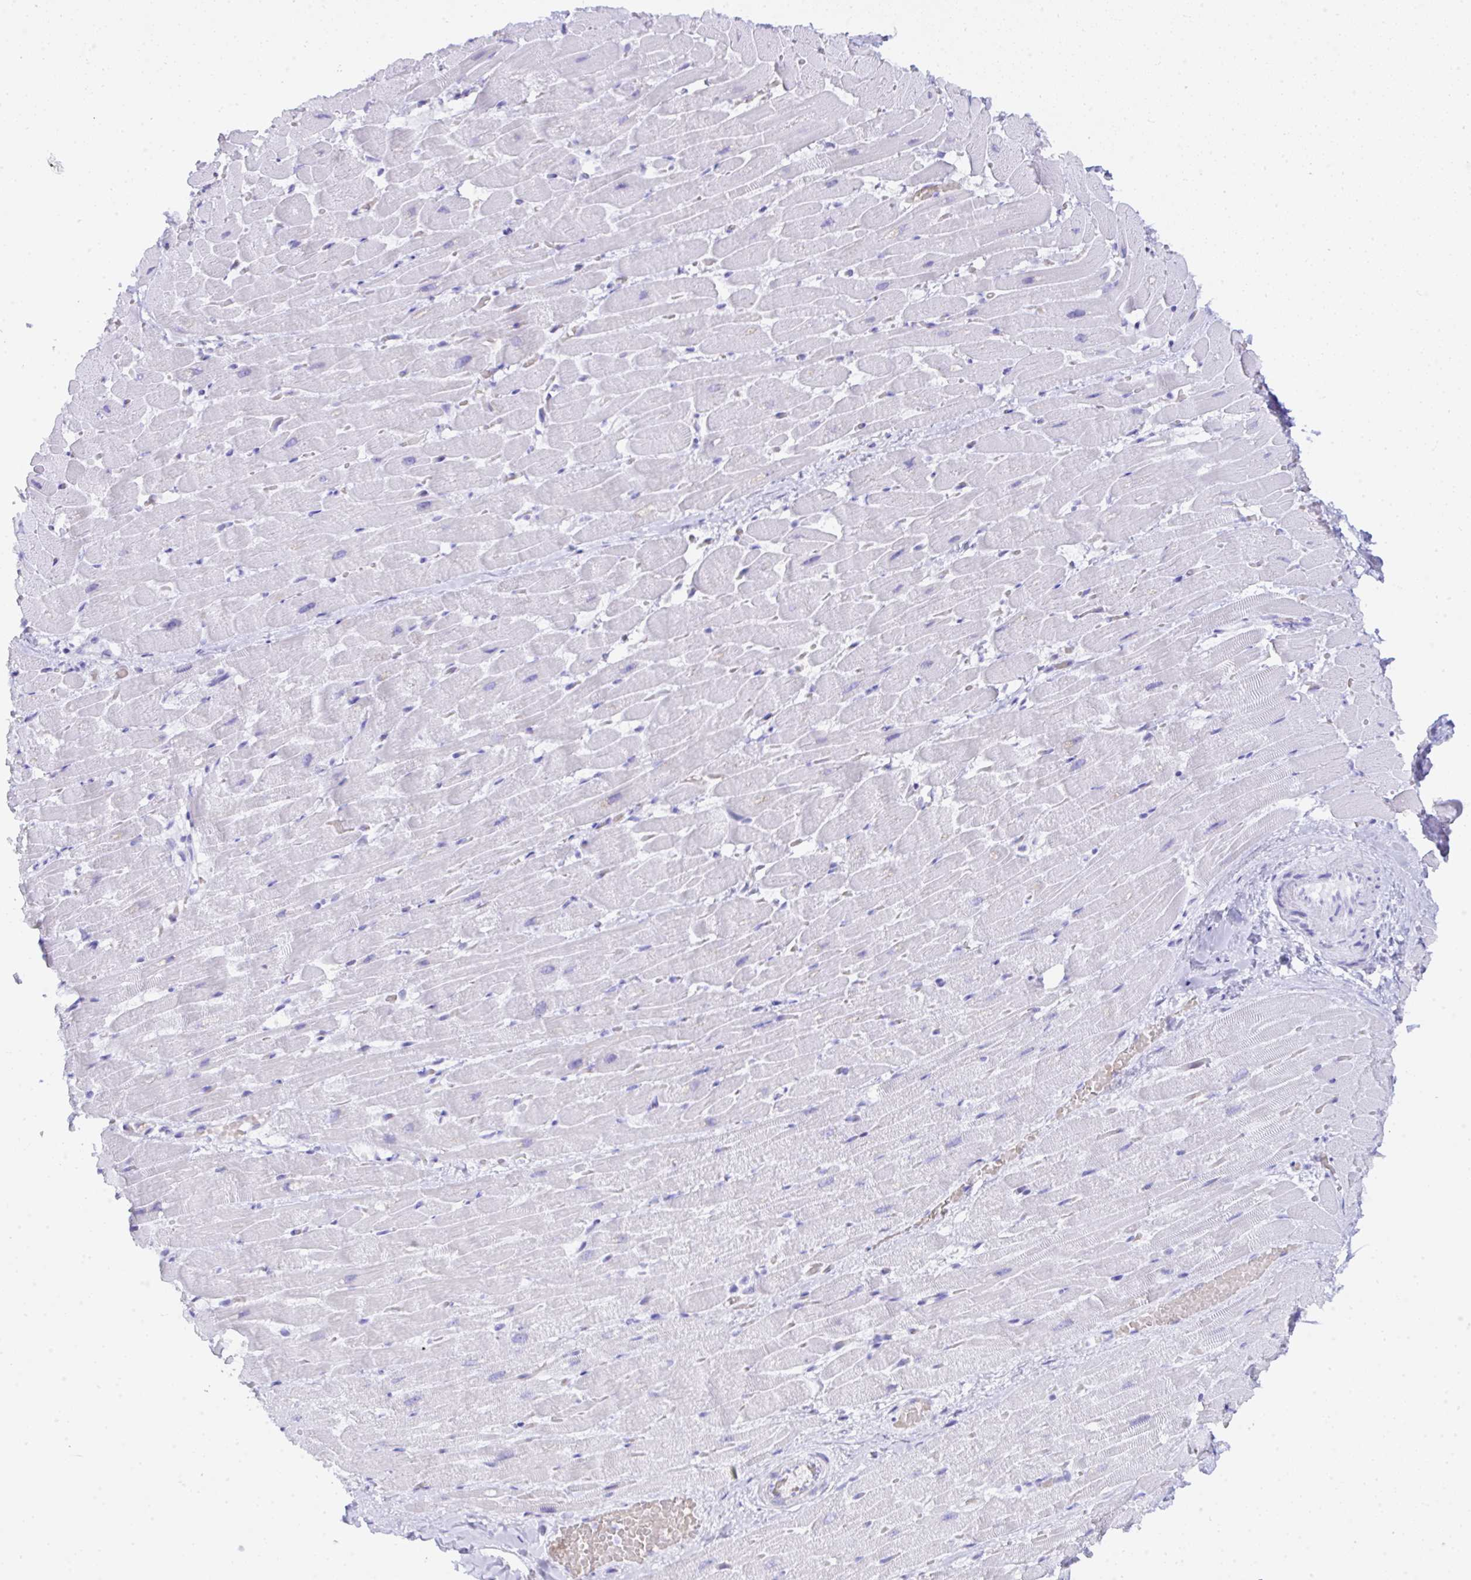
{"staining": {"intensity": "negative", "quantity": "none", "location": "none"}, "tissue": "heart muscle", "cell_type": "Cardiomyocytes", "image_type": "normal", "snomed": [{"axis": "morphology", "description": "Normal tissue, NOS"}, {"axis": "topography", "description": "Heart"}], "caption": "An immunohistochemistry (IHC) image of normal heart muscle is shown. There is no staining in cardiomyocytes of heart muscle.", "gene": "SEL1L2", "patient": {"sex": "male", "age": 37}}